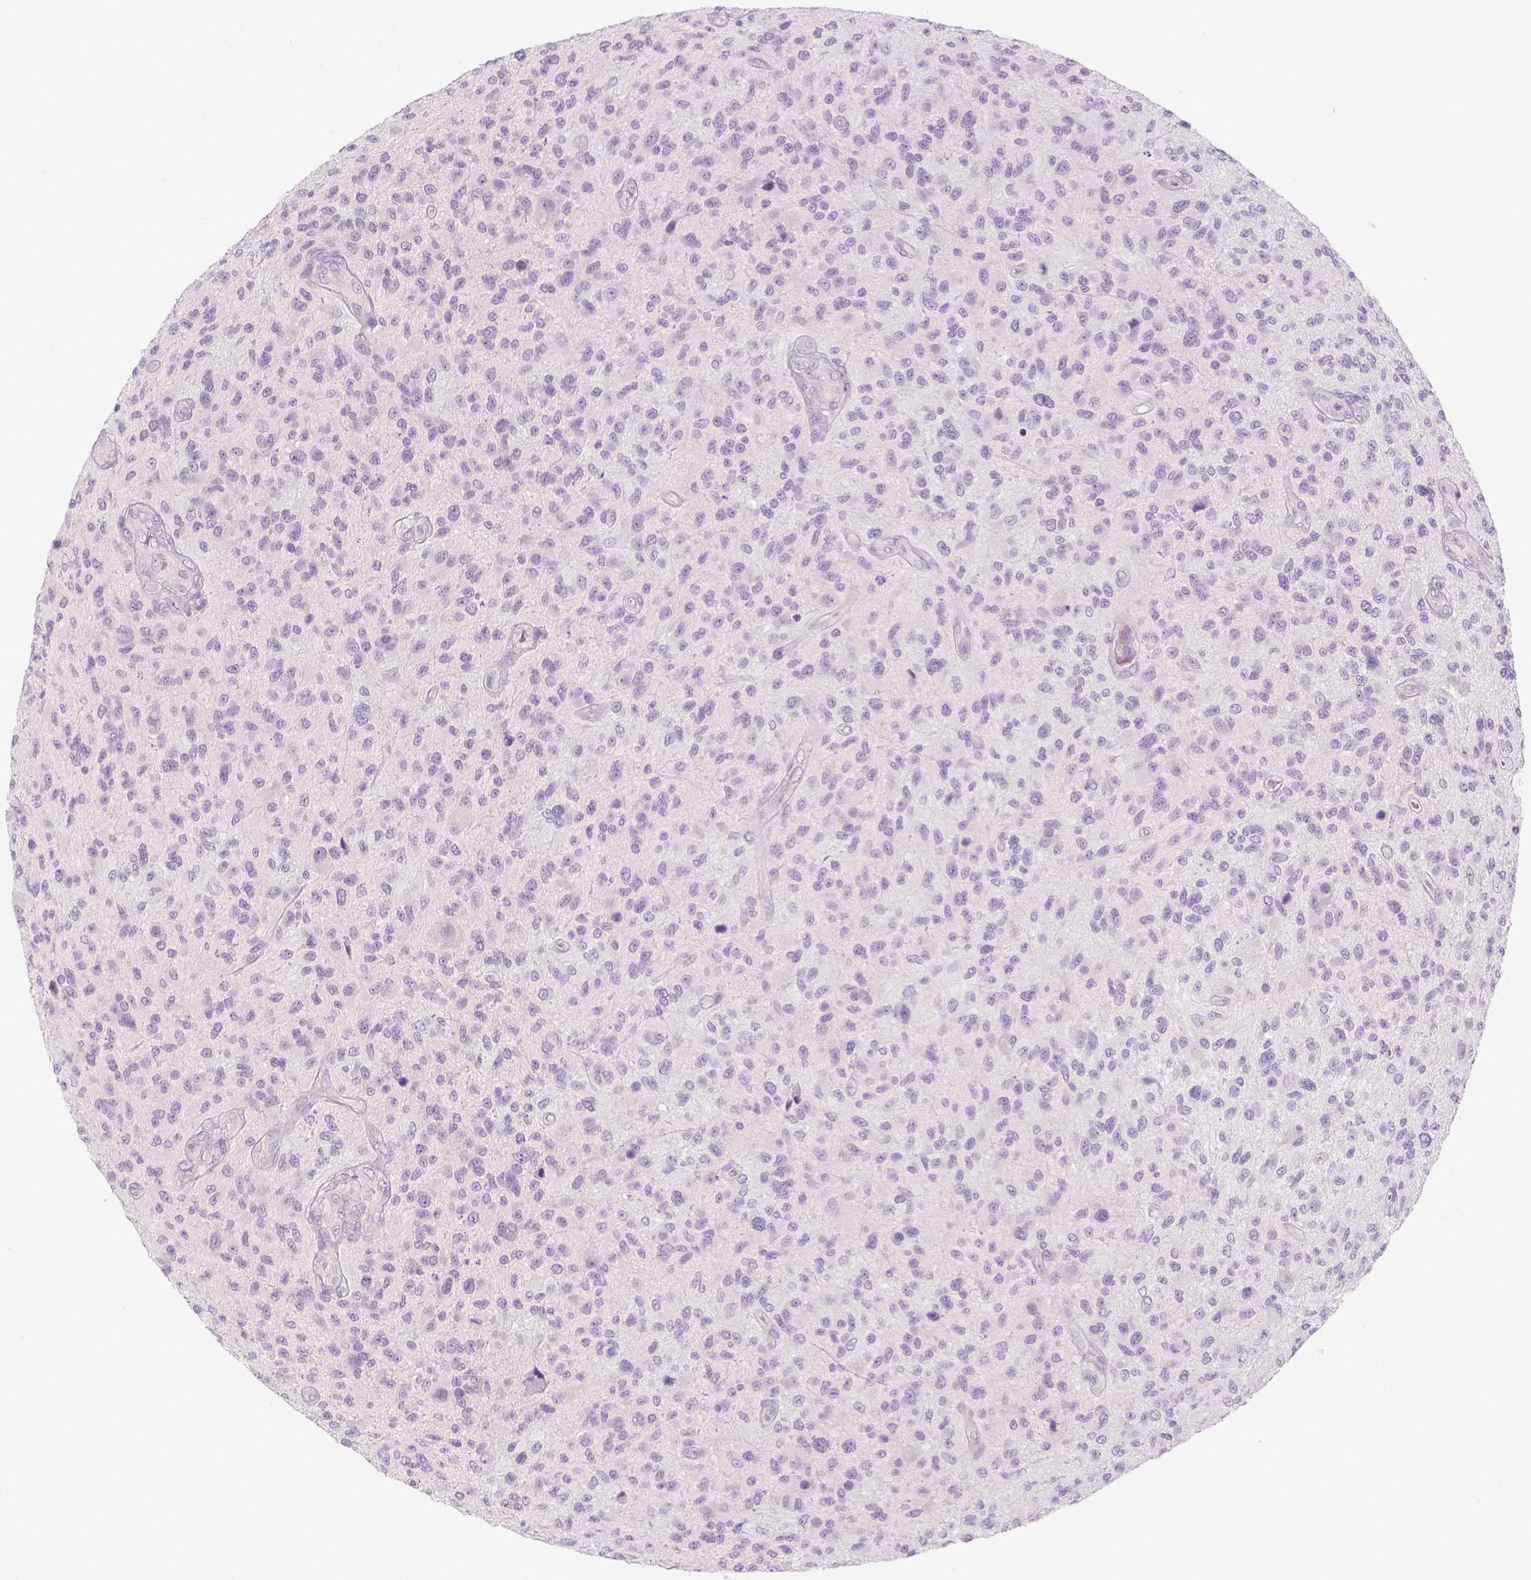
{"staining": {"intensity": "negative", "quantity": "none", "location": "none"}, "tissue": "glioma", "cell_type": "Tumor cells", "image_type": "cancer", "snomed": [{"axis": "morphology", "description": "Glioma, malignant, High grade"}, {"axis": "topography", "description": "Brain"}], "caption": "Malignant high-grade glioma was stained to show a protein in brown. There is no significant expression in tumor cells.", "gene": "KRT25", "patient": {"sex": "male", "age": 47}}